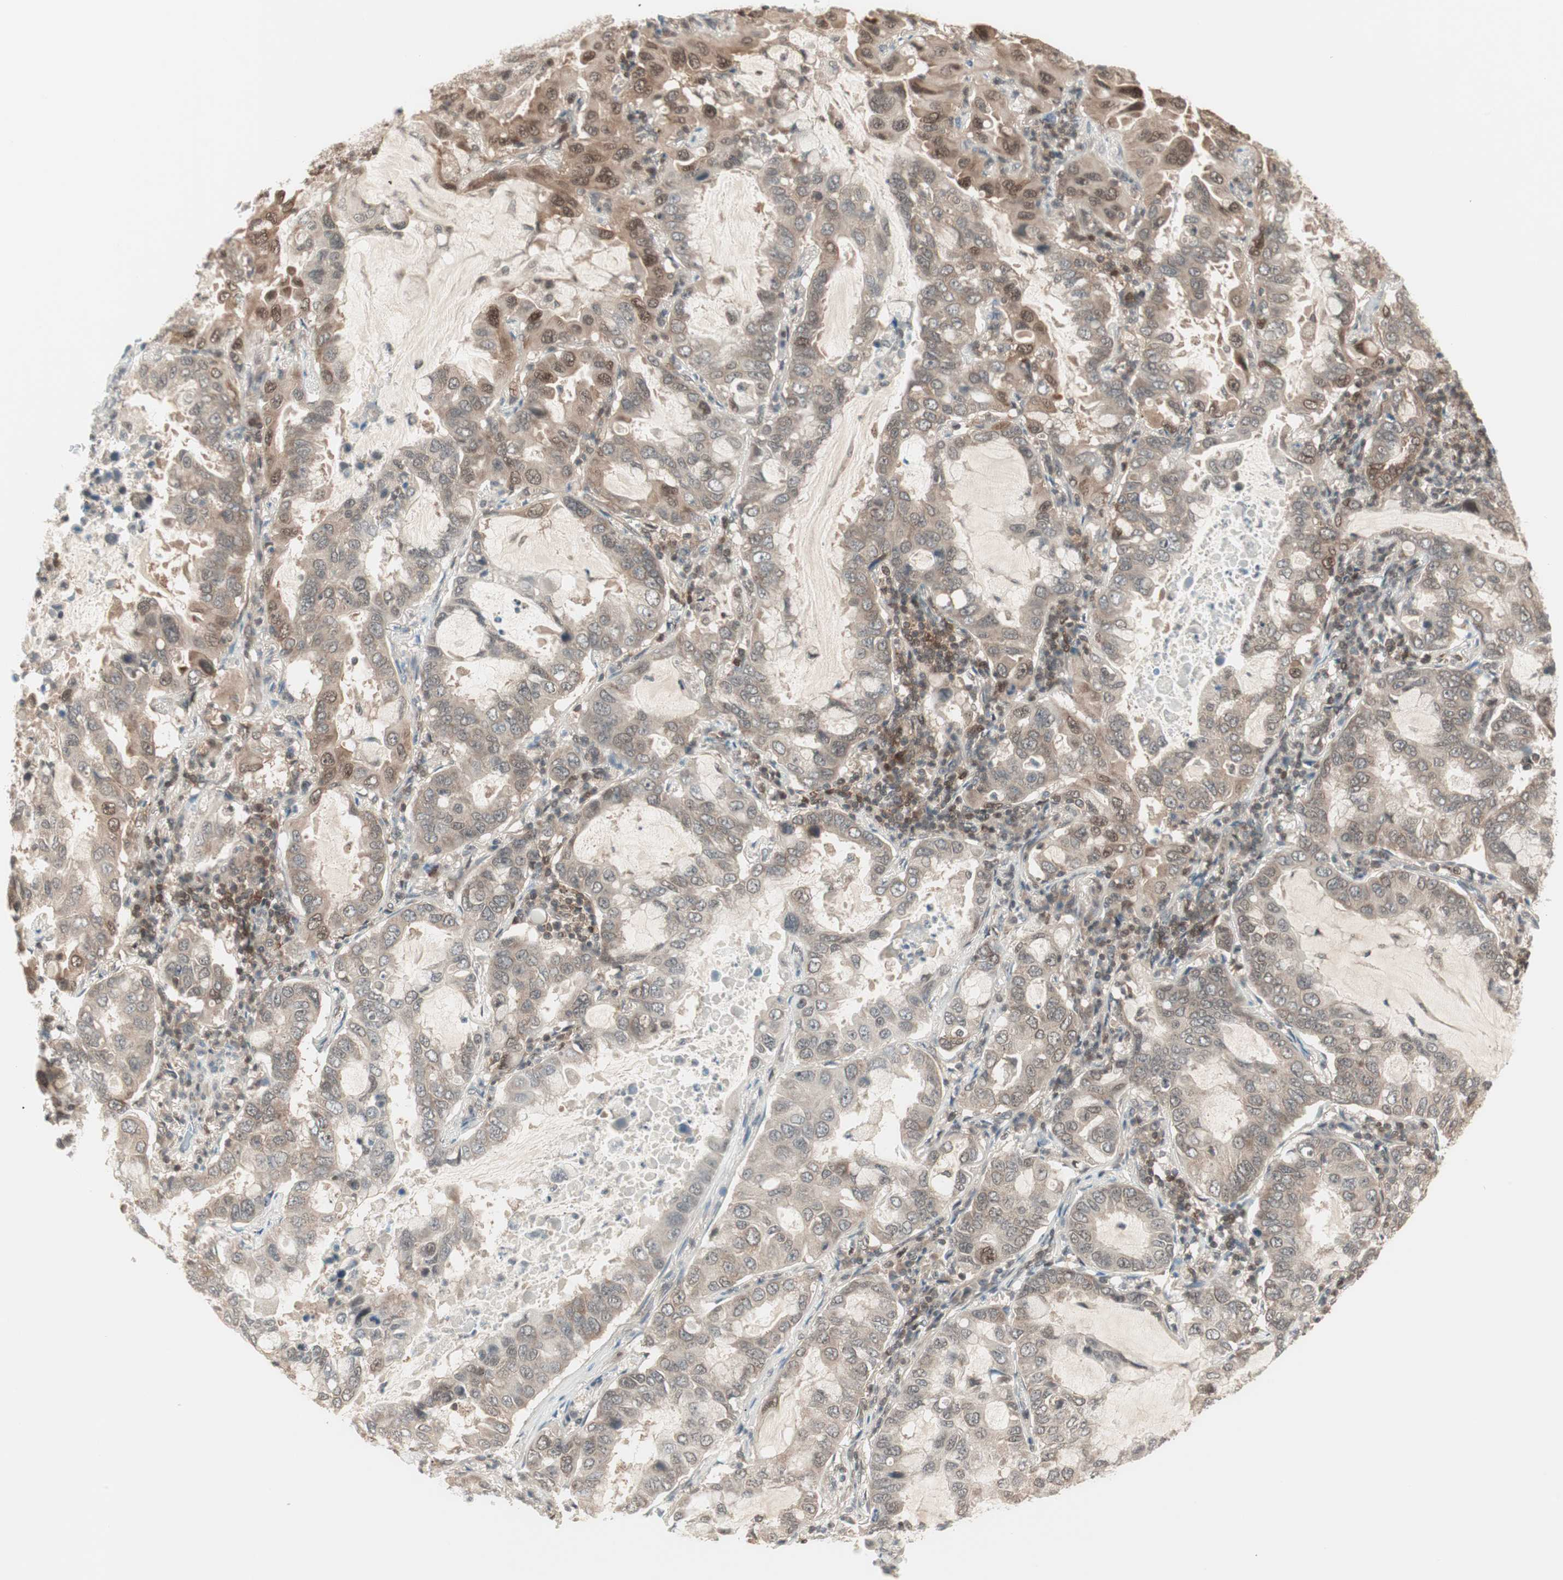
{"staining": {"intensity": "moderate", "quantity": "25%-75%", "location": "cytoplasmic/membranous,nuclear"}, "tissue": "lung cancer", "cell_type": "Tumor cells", "image_type": "cancer", "snomed": [{"axis": "morphology", "description": "Adenocarcinoma, NOS"}, {"axis": "topography", "description": "Lung"}], "caption": "Tumor cells demonstrate medium levels of moderate cytoplasmic/membranous and nuclear staining in approximately 25%-75% of cells in lung cancer (adenocarcinoma).", "gene": "UBE2I", "patient": {"sex": "male", "age": 64}}